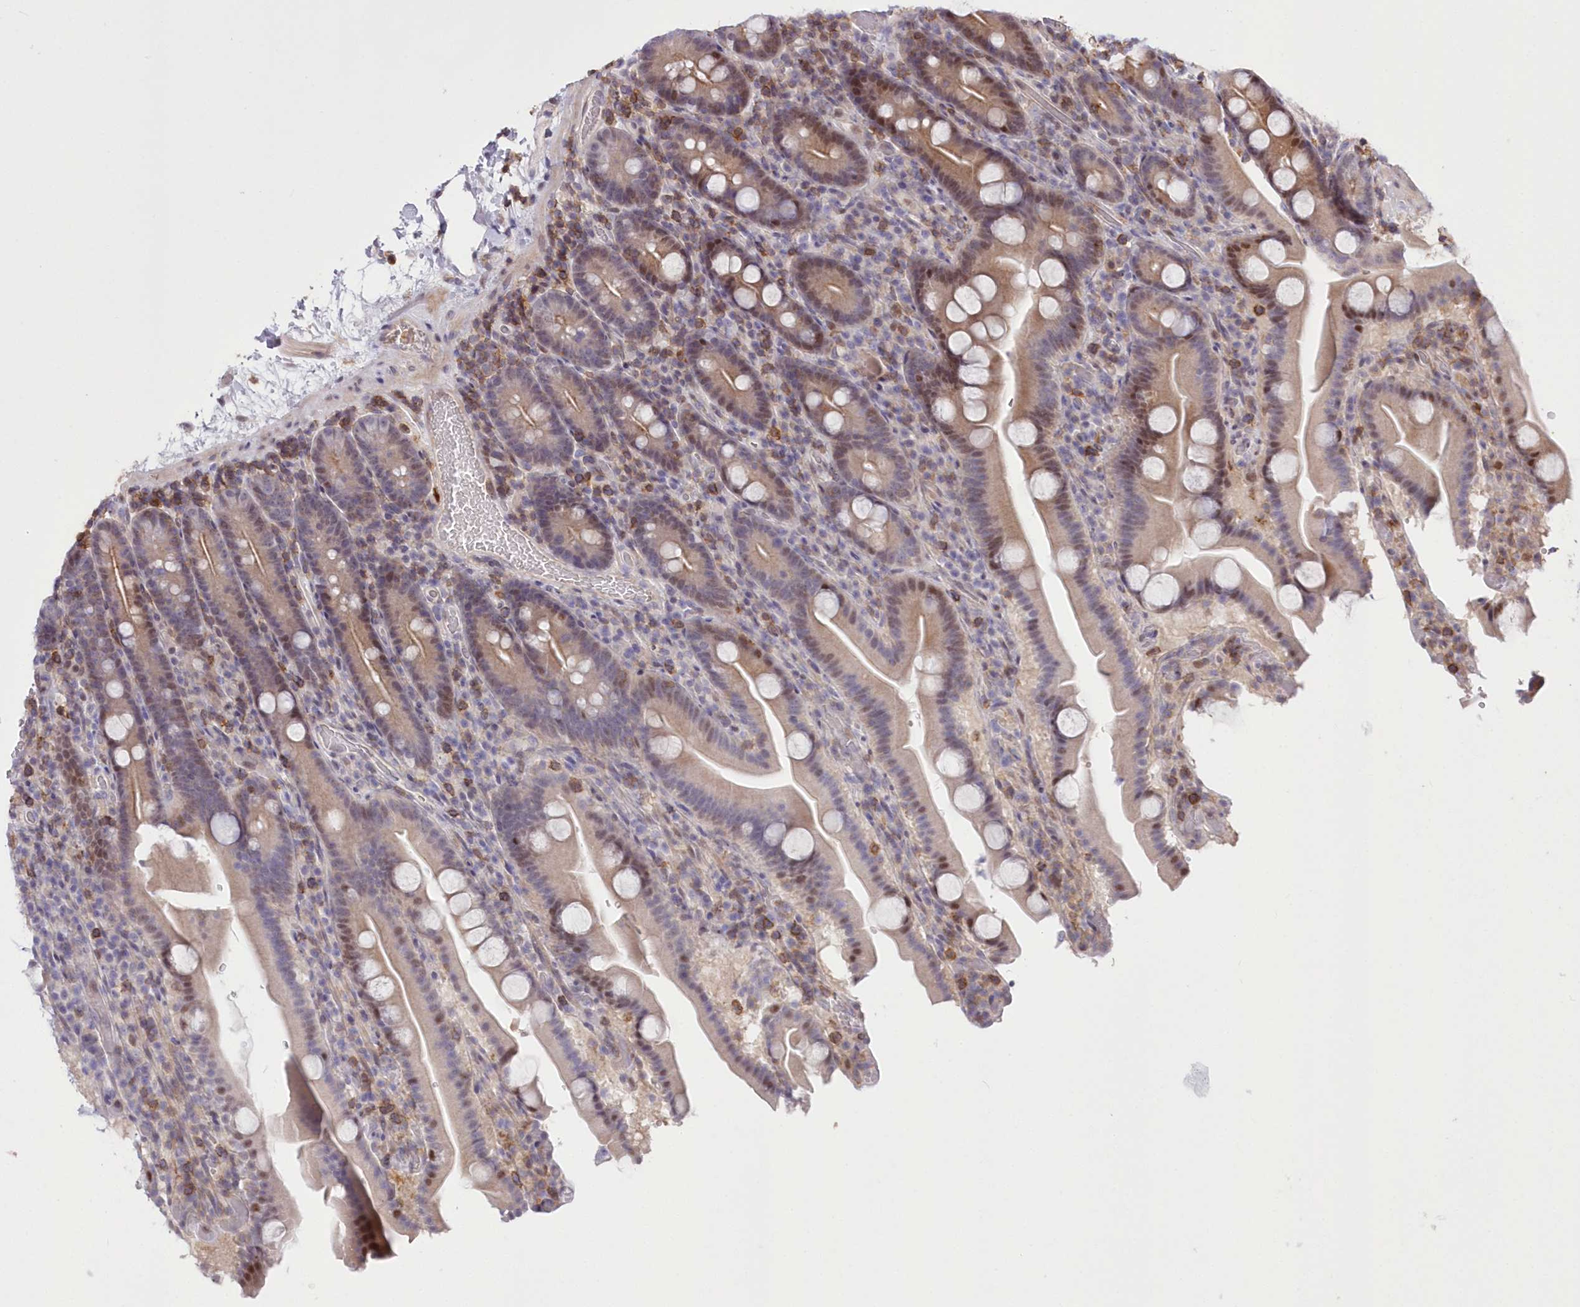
{"staining": {"intensity": "moderate", "quantity": "<25%", "location": "nuclear"}, "tissue": "duodenum", "cell_type": "Glandular cells", "image_type": "normal", "snomed": [{"axis": "morphology", "description": "Normal tissue, NOS"}, {"axis": "topography", "description": "Duodenum"}], "caption": "The image demonstrates immunohistochemical staining of unremarkable duodenum. There is moderate nuclear positivity is appreciated in about <25% of glandular cells. (brown staining indicates protein expression, while blue staining denotes nuclei).", "gene": "RNPEPL1", "patient": {"sex": "male", "age": 55}}